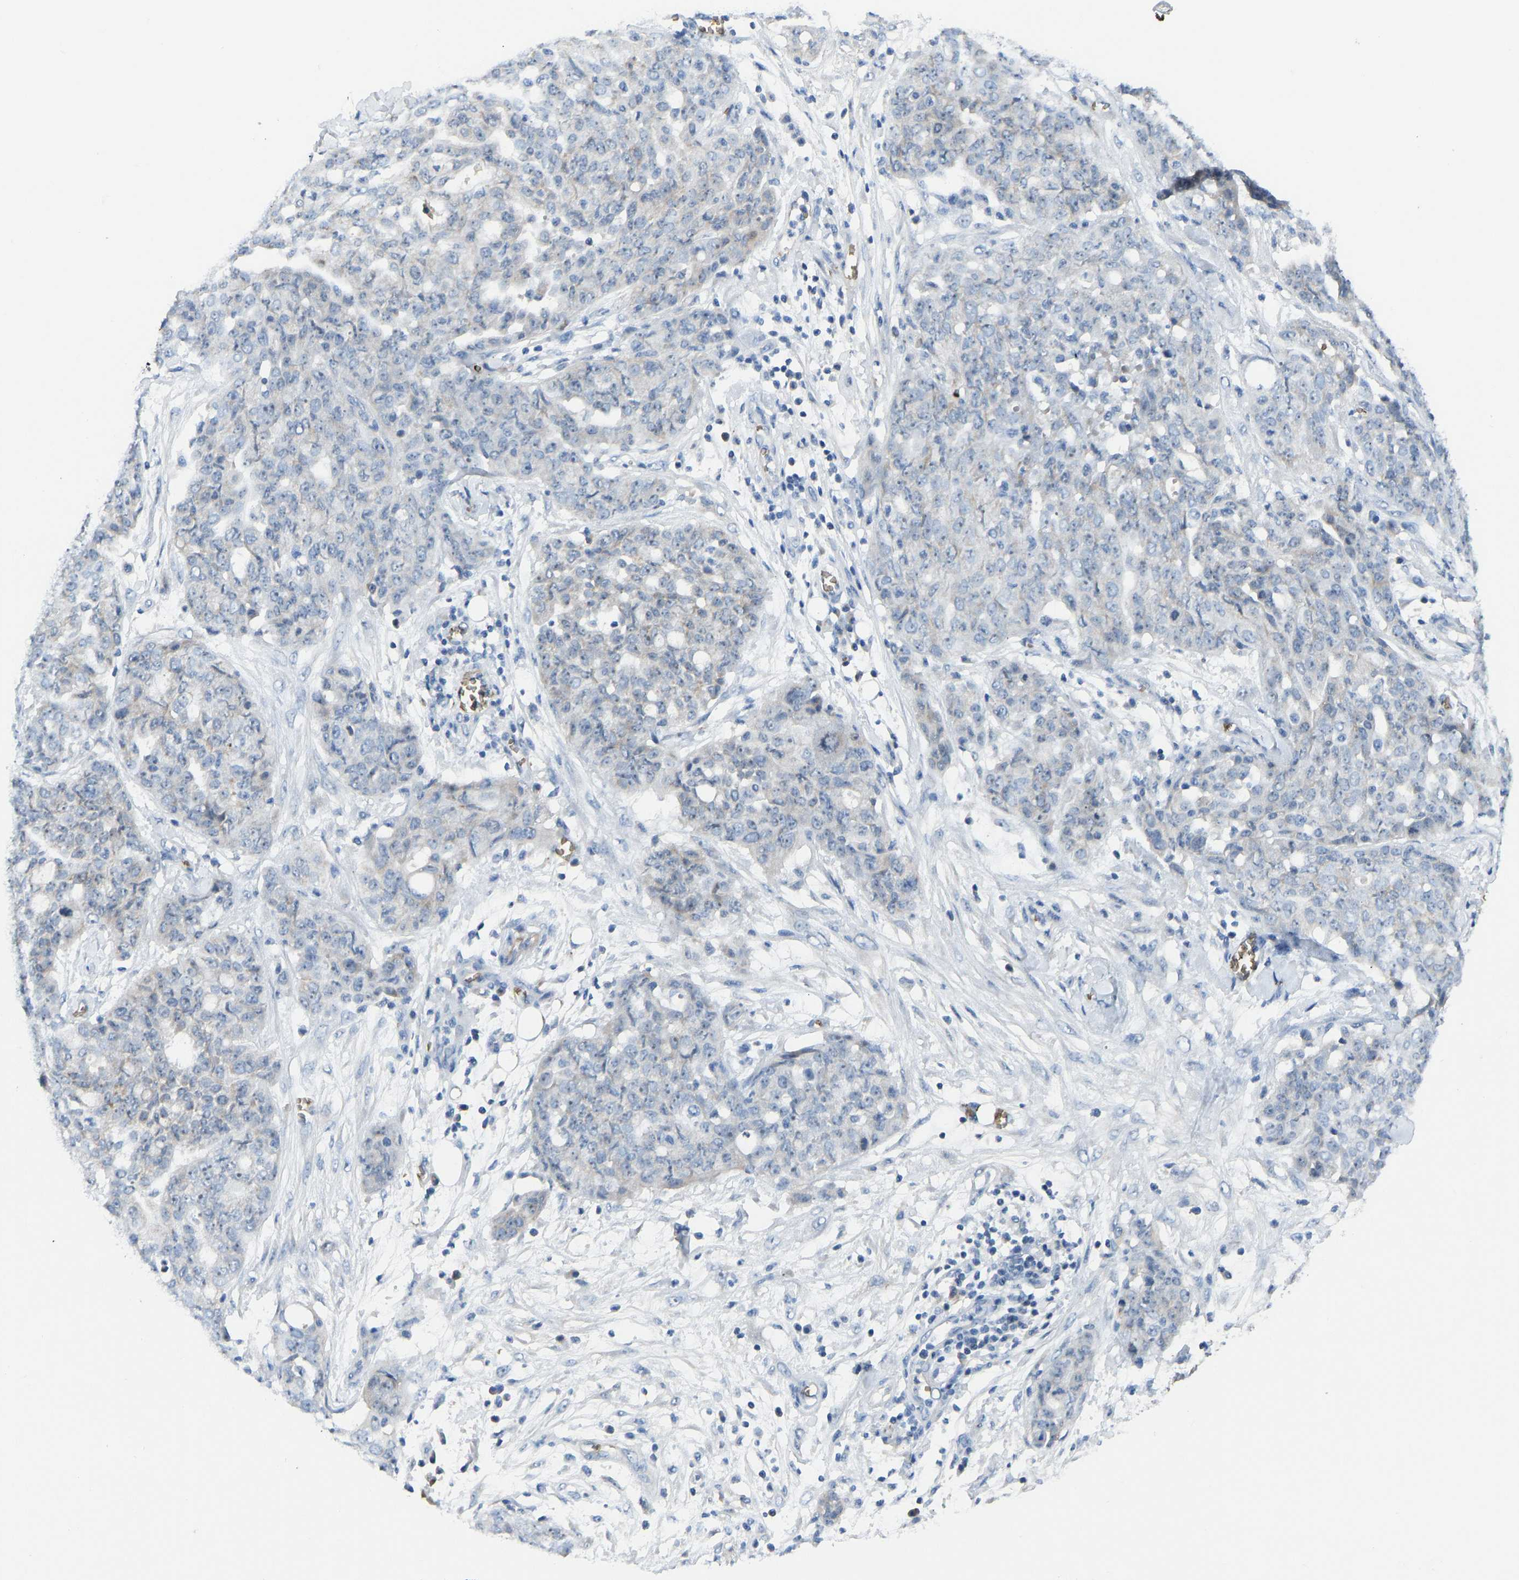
{"staining": {"intensity": "negative", "quantity": "none", "location": "none"}, "tissue": "ovarian cancer", "cell_type": "Tumor cells", "image_type": "cancer", "snomed": [{"axis": "morphology", "description": "Cystadenocarcinoma, serous, NOS"}, {"axis": "topography", "description": "Soft tissue"}, {"axis": "topography", "description": "Ovary"}], "caption": "Photomicrograph shows no protein staining in tumor cells of ovarian cancer (serous cystadenocarcinoma) tissue.", "gene": "PIGS", "patient": {"sex": "female", "age": 57}}